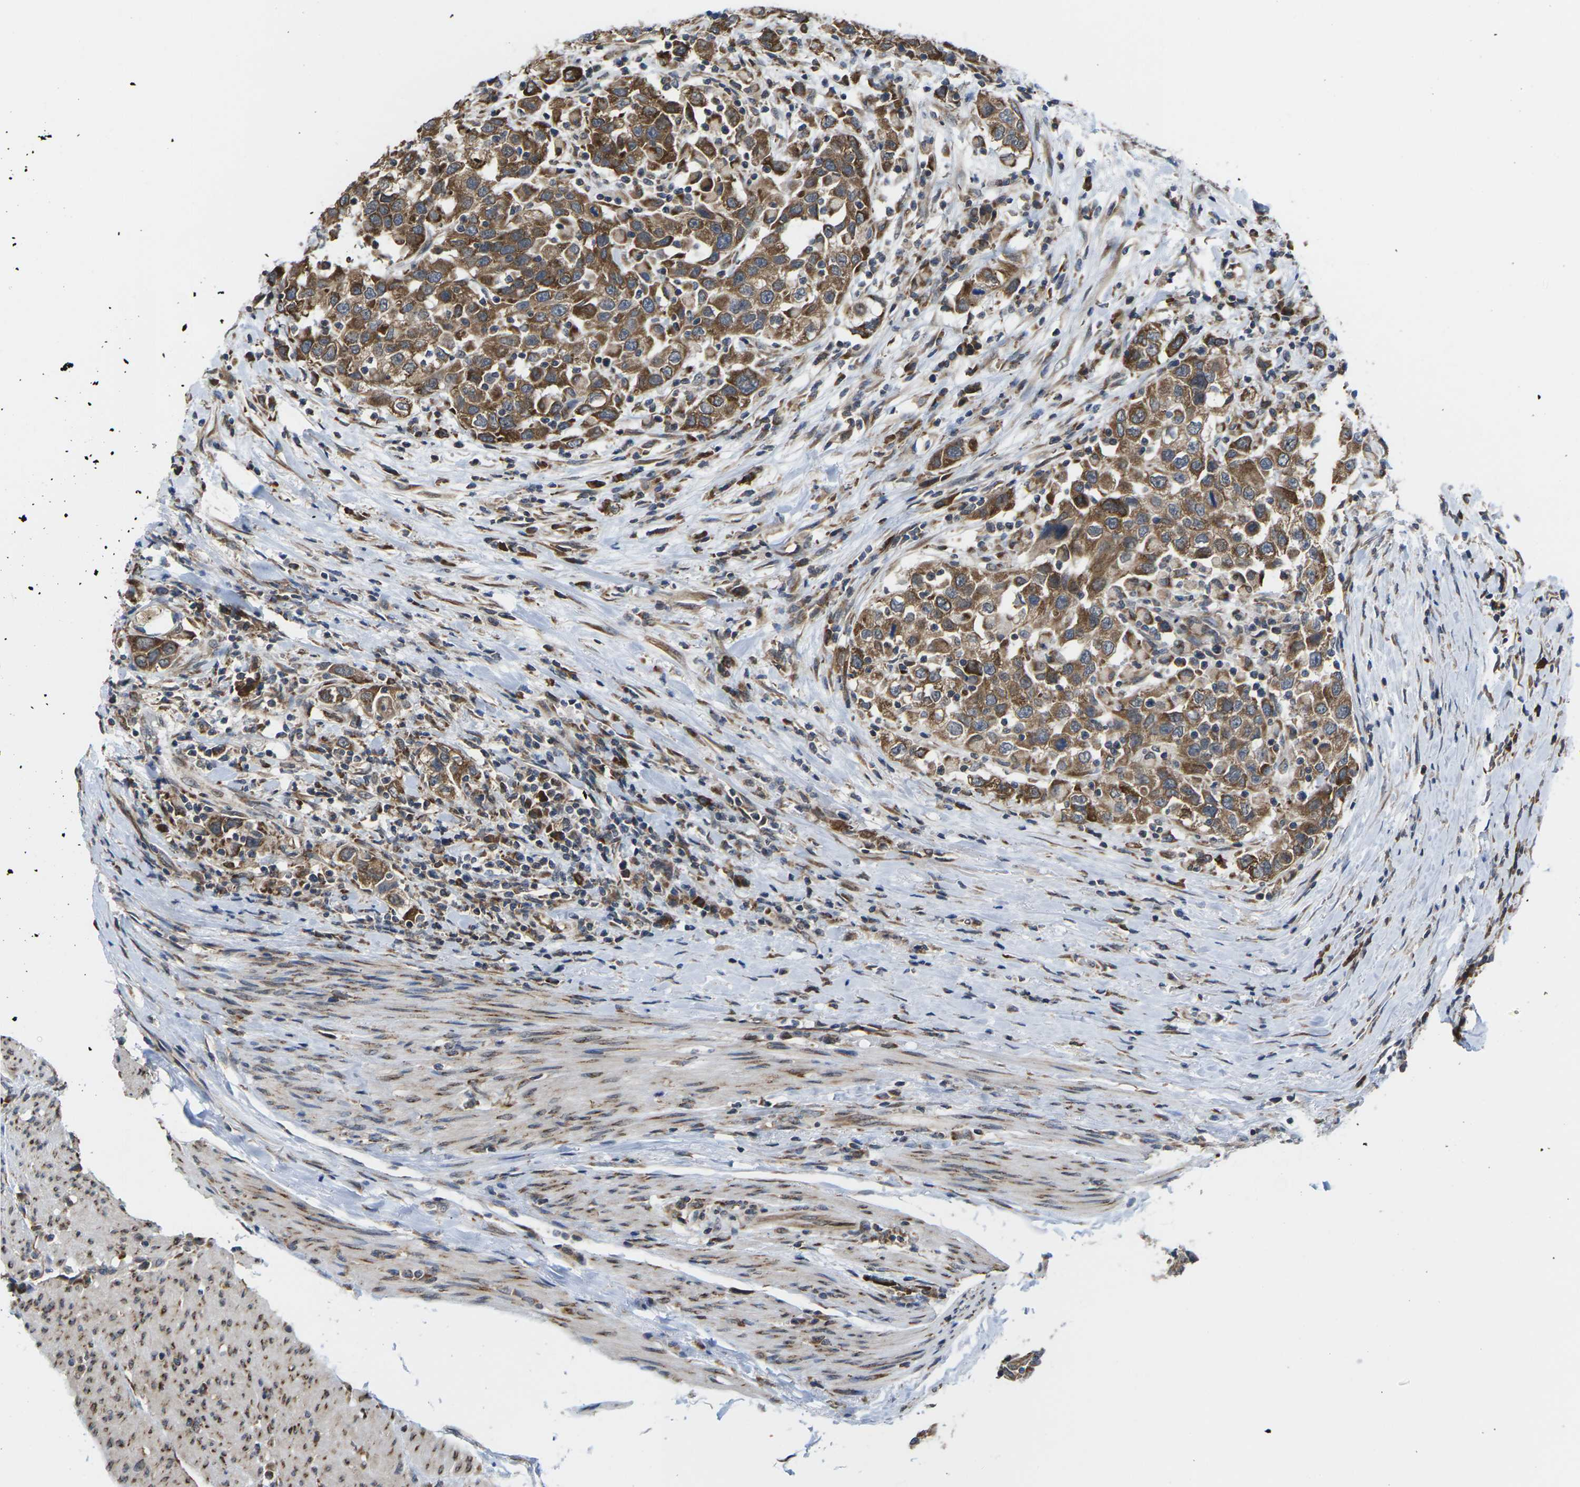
{"staining": {"intensity": "moderate", "quantity": ">75%", "location": "cytoplasmic/membranous"}, "tissue": "urothelial cancer", "cell_type": "Tumor cells", "image_type": "cancer", "snomed": [{"axis": "morphology", "description": "Urothelial carcinoma, High grade"}, {"axis": "topography", "description": "Urinary bladder"}], "caption": "Brown immunohistochemical staining in urothelial cancer displays moderate cytoplasmic/membranous expression in about >75% of tumor cells.", "gene": "PDZK1IP1", "patient": {"sex": "female", "age": 80}}